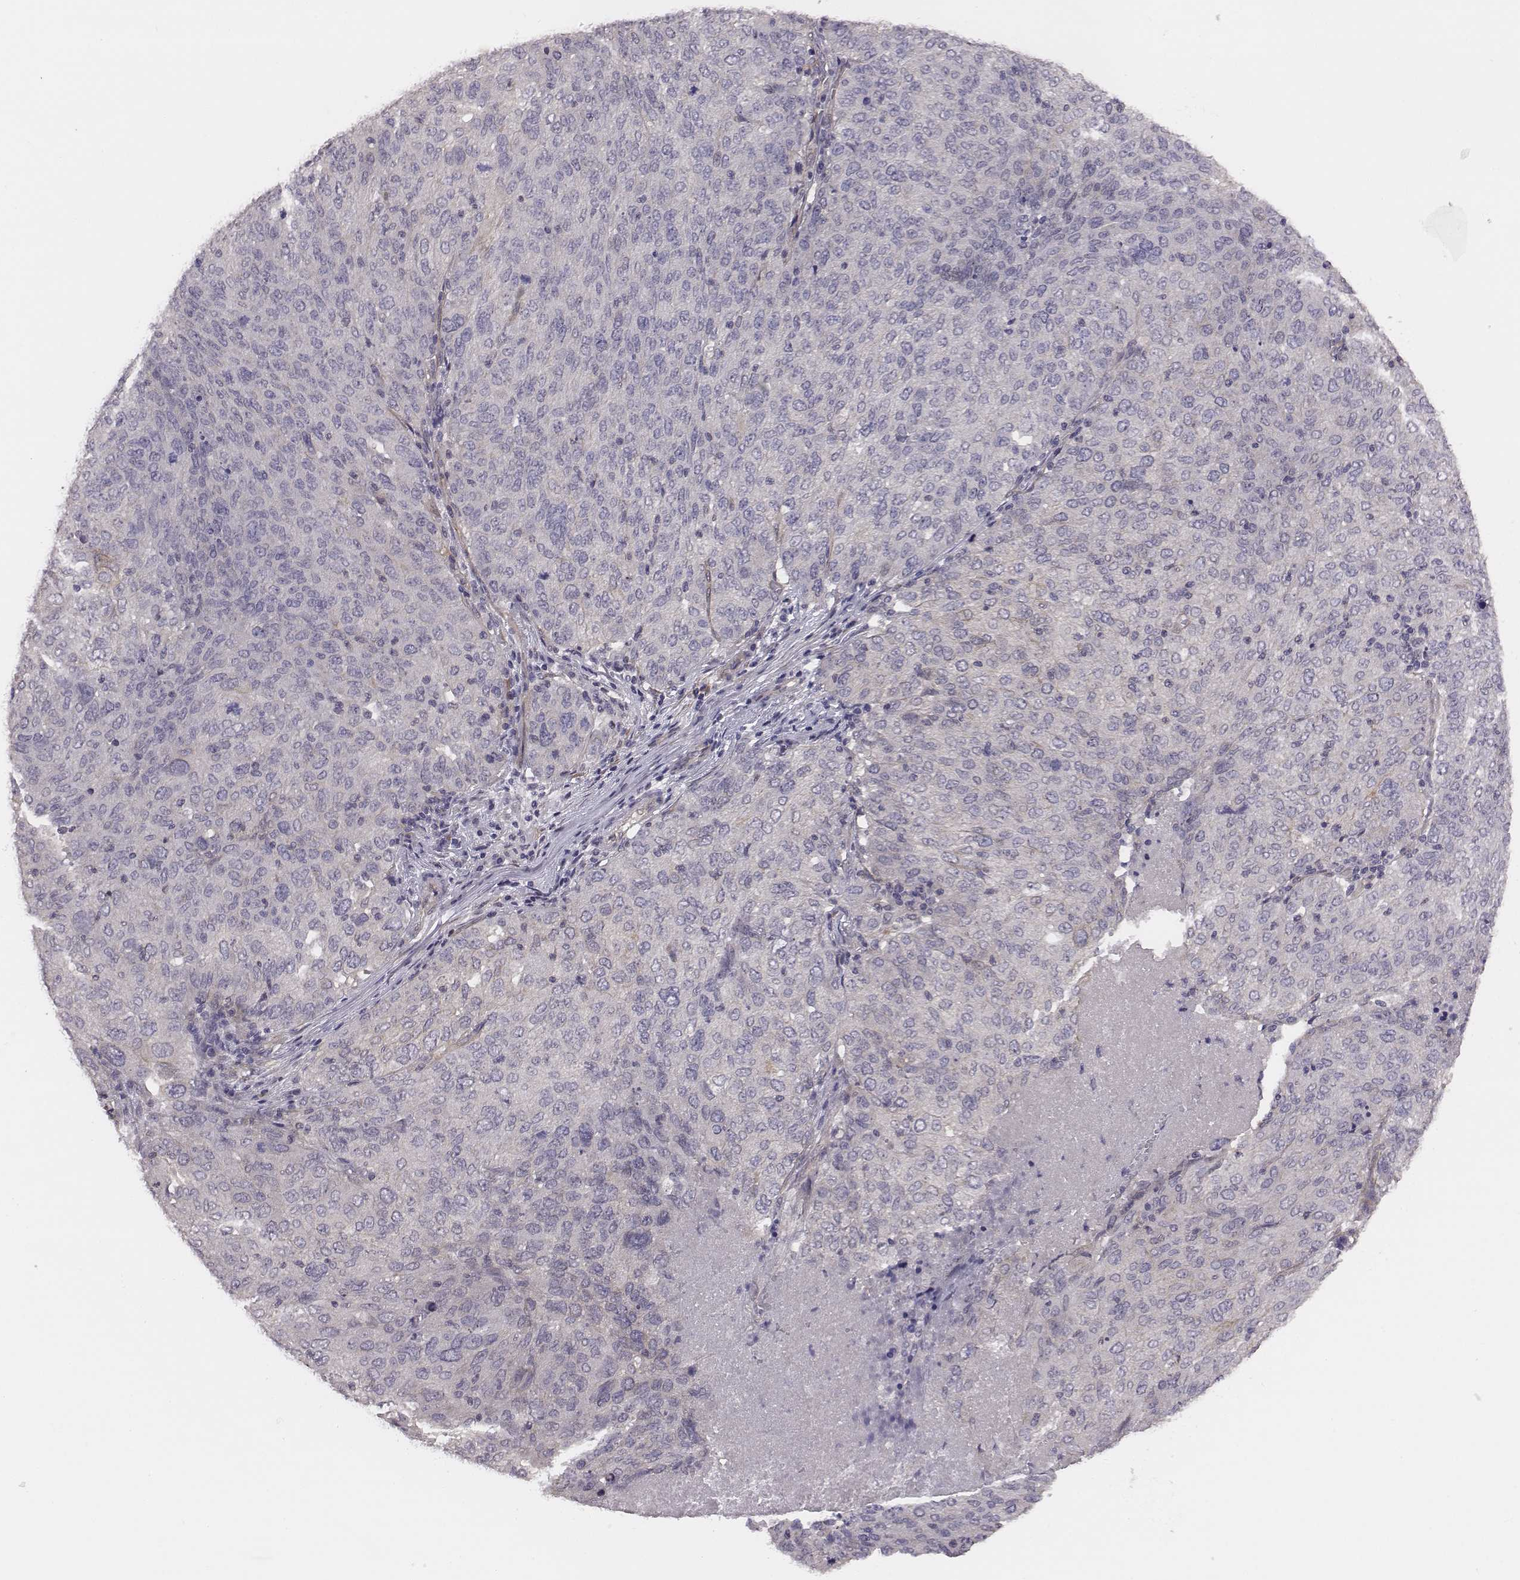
{"staining": {"intensity": "negative", "quantity": "none", "location": "none"}, "tissue": "ovarian cancer", "cell_type": "Tumor cells", "image_type": "cancer", "snomed": [{"axis": "morphology", "description": "Carcinoma, endometroid"}, {"axis": "topography", "description": "Ovary"}], "caption": "Tumor cells are negative for protein expression in human ovarian cancer.", "gene": "SCARF1", "patient": {"sex": "female", "age": 58}}